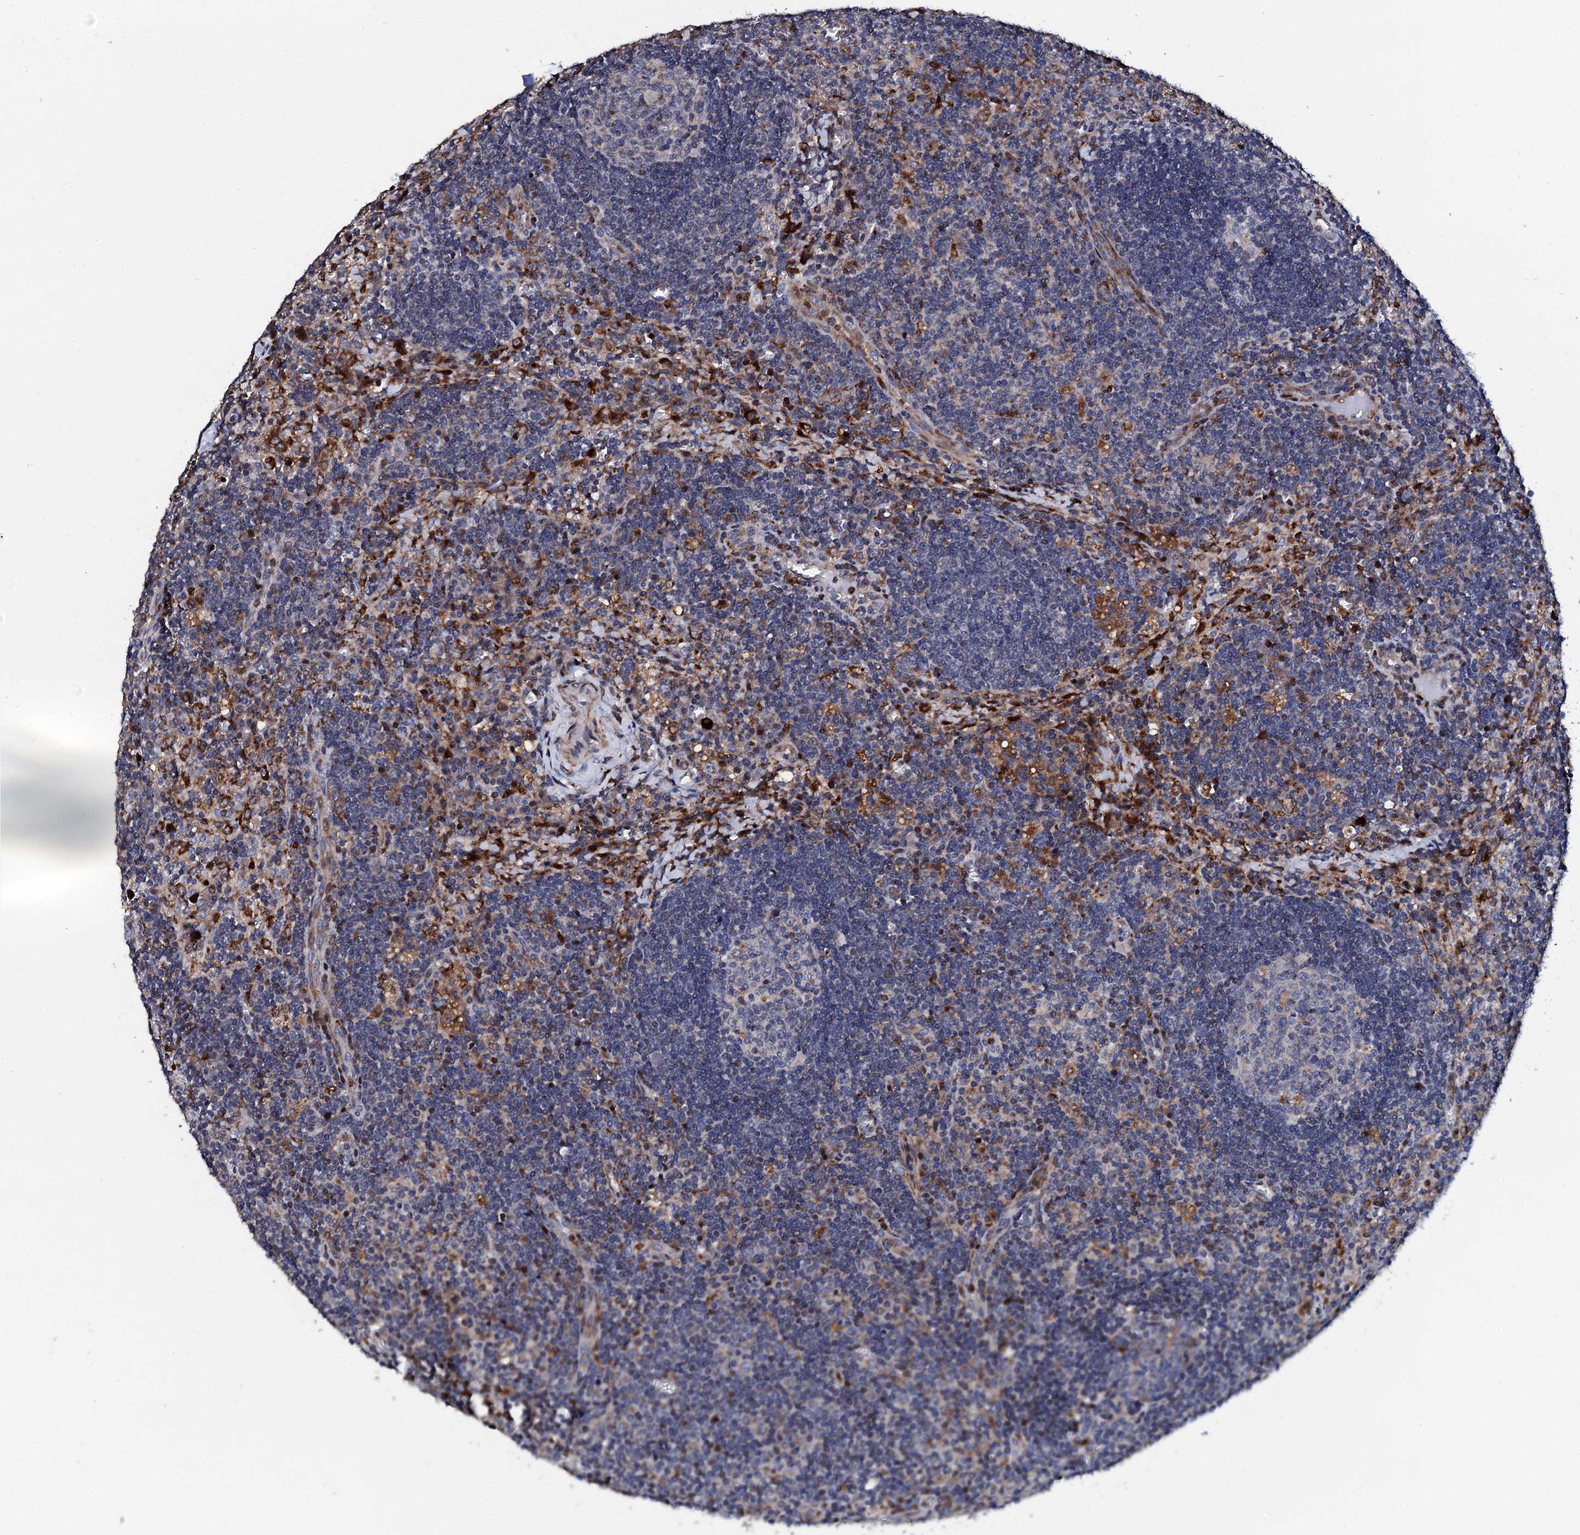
{"staining": {"intensity": "negative", "quantity": "none", "location": "none"}, "tissue": "lymph node", "cell_type": "Germinal center cells", "image_type": "normal", "snomed": [{"axis": "morphology", "description": "Normal tissue, NOS"}, {"axis": "topography", "description": "Lymph node"}], "caption": "Human lymph node stained for a protein using immunohistochemistry reveals no positivity in germinal center cells.", "gene": "TCIRG1", "patient": {"sex": "male", "age": 58}}